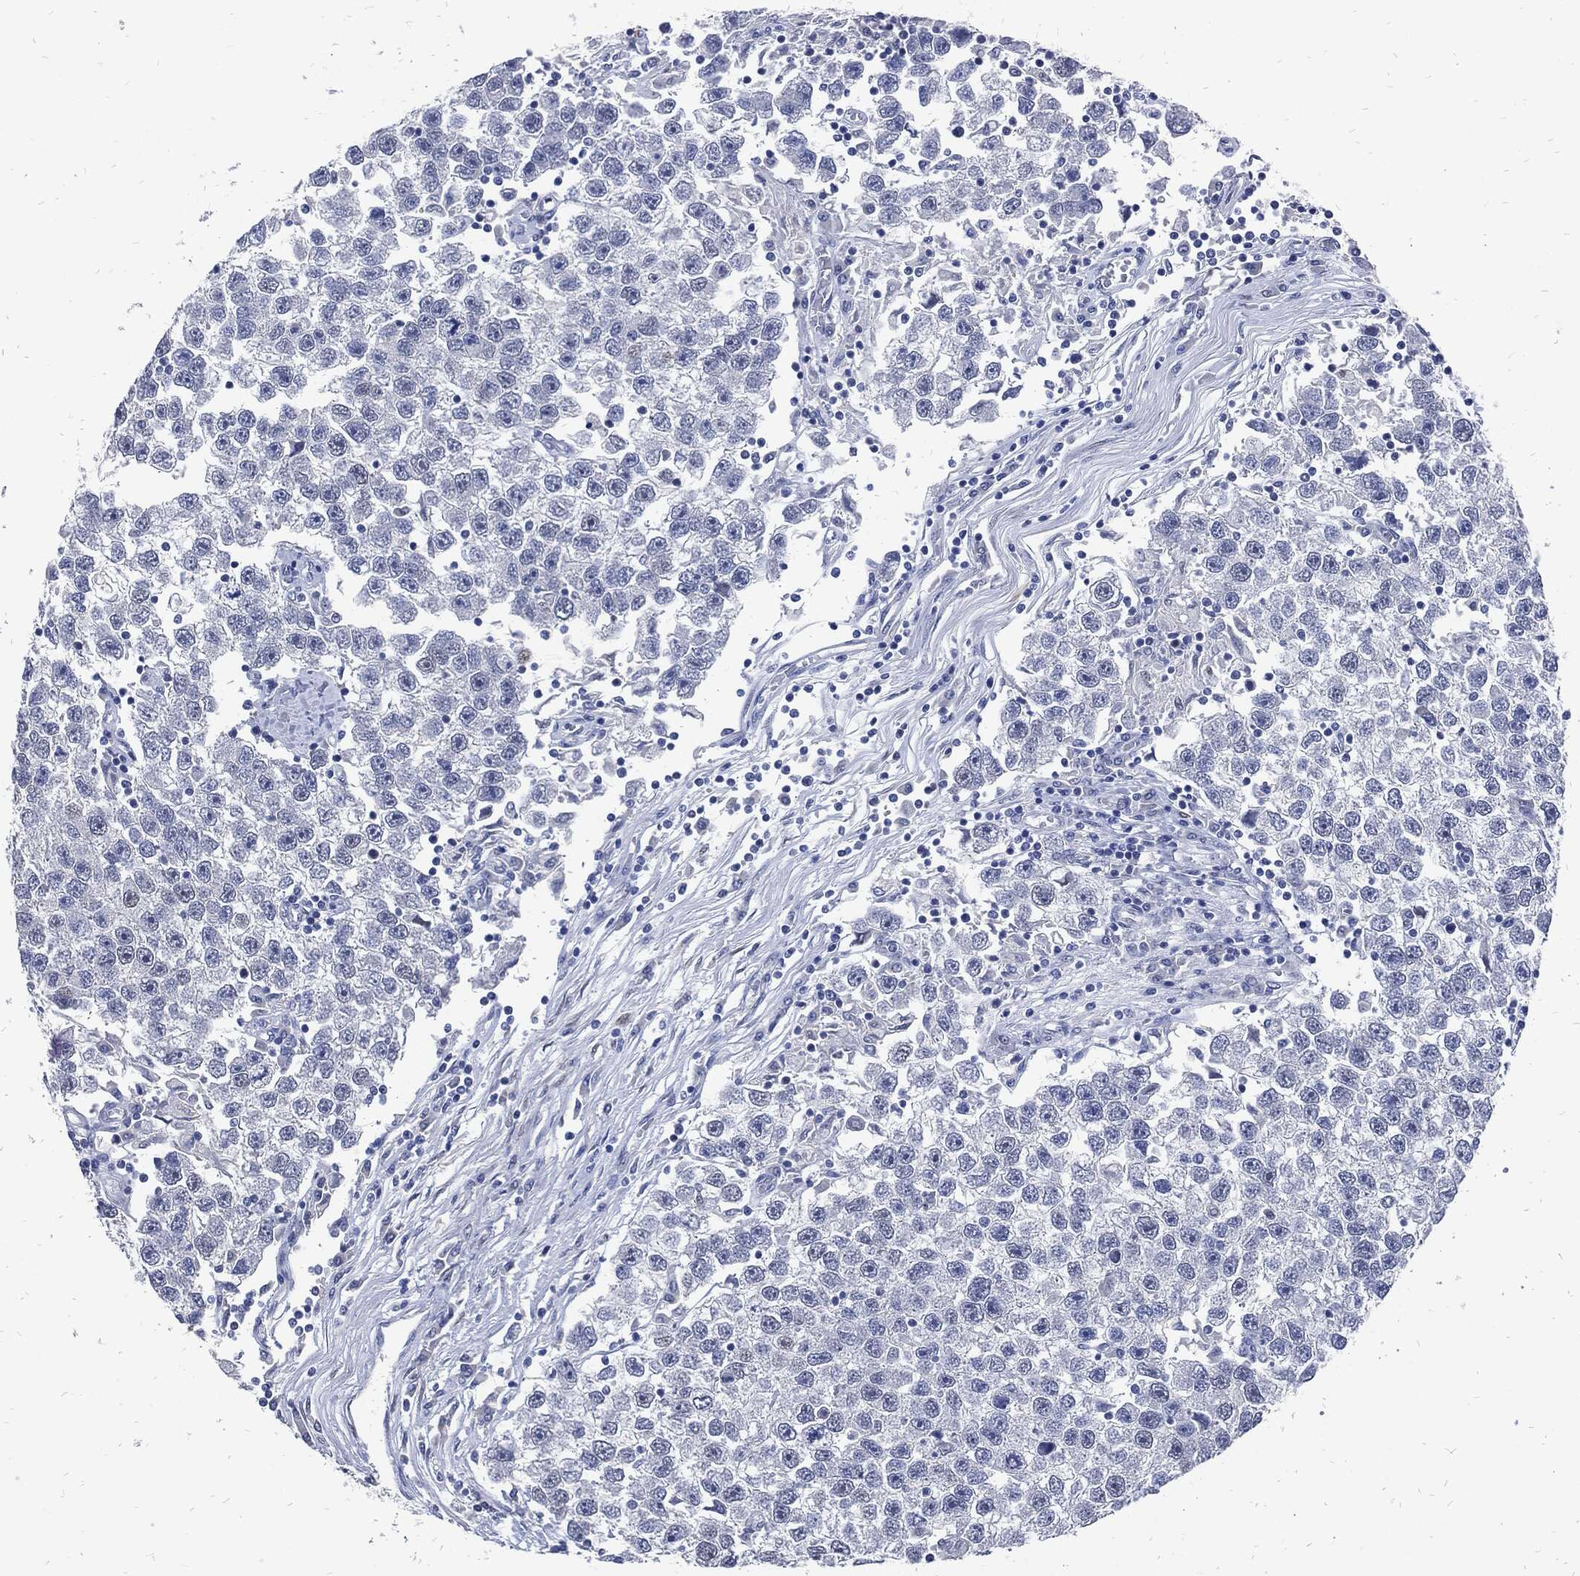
{"staining": {"intensity": "negative", "quantity": "none", "location": "none"}, "tissue": "testis cancer", "cell_type": "Tumor cells", "image_type": "cancer", "snomed": [{"axis": "morphology", "description": "Seminoma, NOS"}, {"axis": "topography", "description": "Testis"}], "caption": "Tumor cells show no significant positivity in testis cancer (seminoma).", "gene": "JUN", "patient": {"sex": "male", "age": 26}}